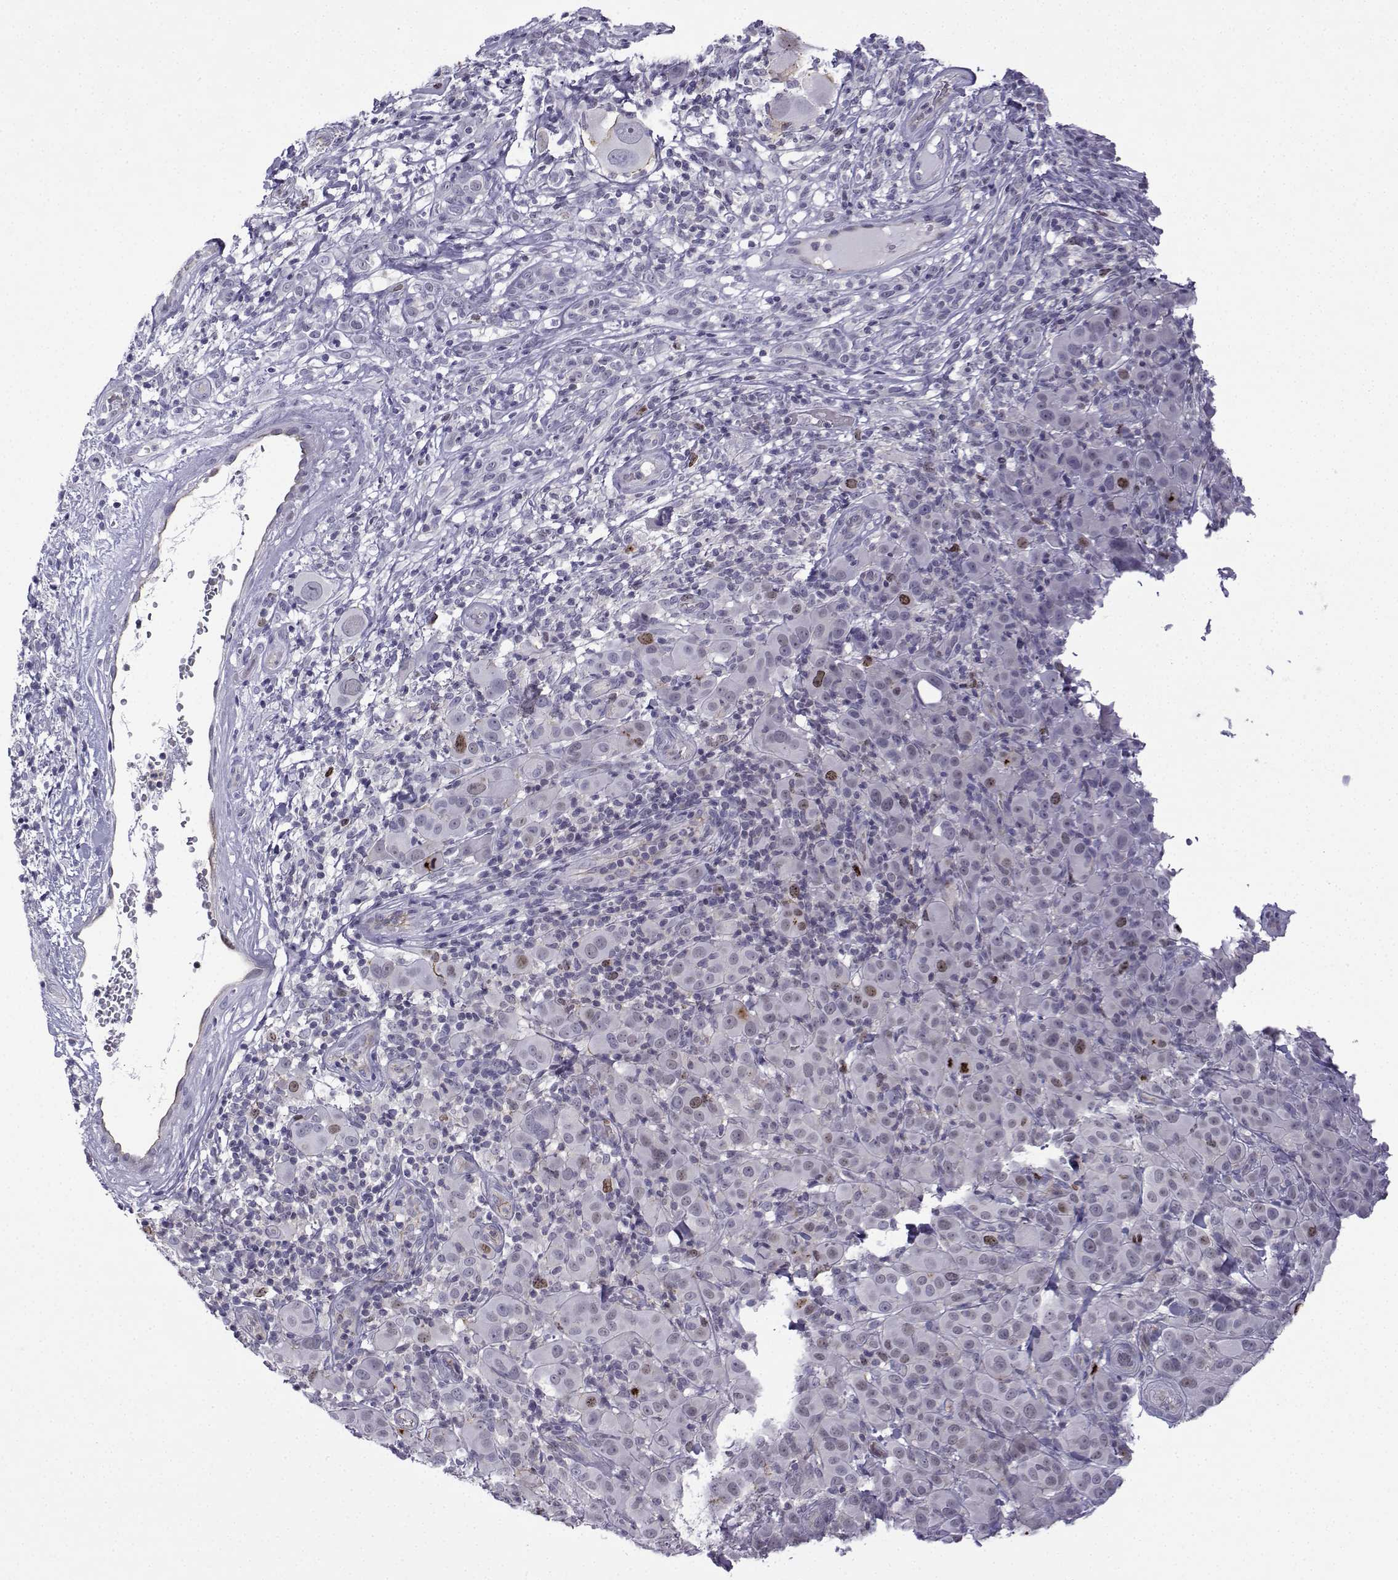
{"staining": {"intensity": "moderate", "quantity": "<25%", "location": "cytoplasmic/membranous,nuclear"}, "tissue": "melanoma", "cell_type": "Tumor cells", "image_type": "cancer", "snomed": [{"axis": "morphology", "description": "Malignant melanoma, NOS"}, {"axis": "topography", "description": "Skin"}], "caption": "A high-resolution photomicrograph shows immunohistochemistry (IHC) staining of melanoma, which demonstrates moderate cytoplasmic/membranous and nuclear staining in approximately <25% of tumor cells.", "gene": "INCENP", "patient": {"sex": "female", "age": 87}}